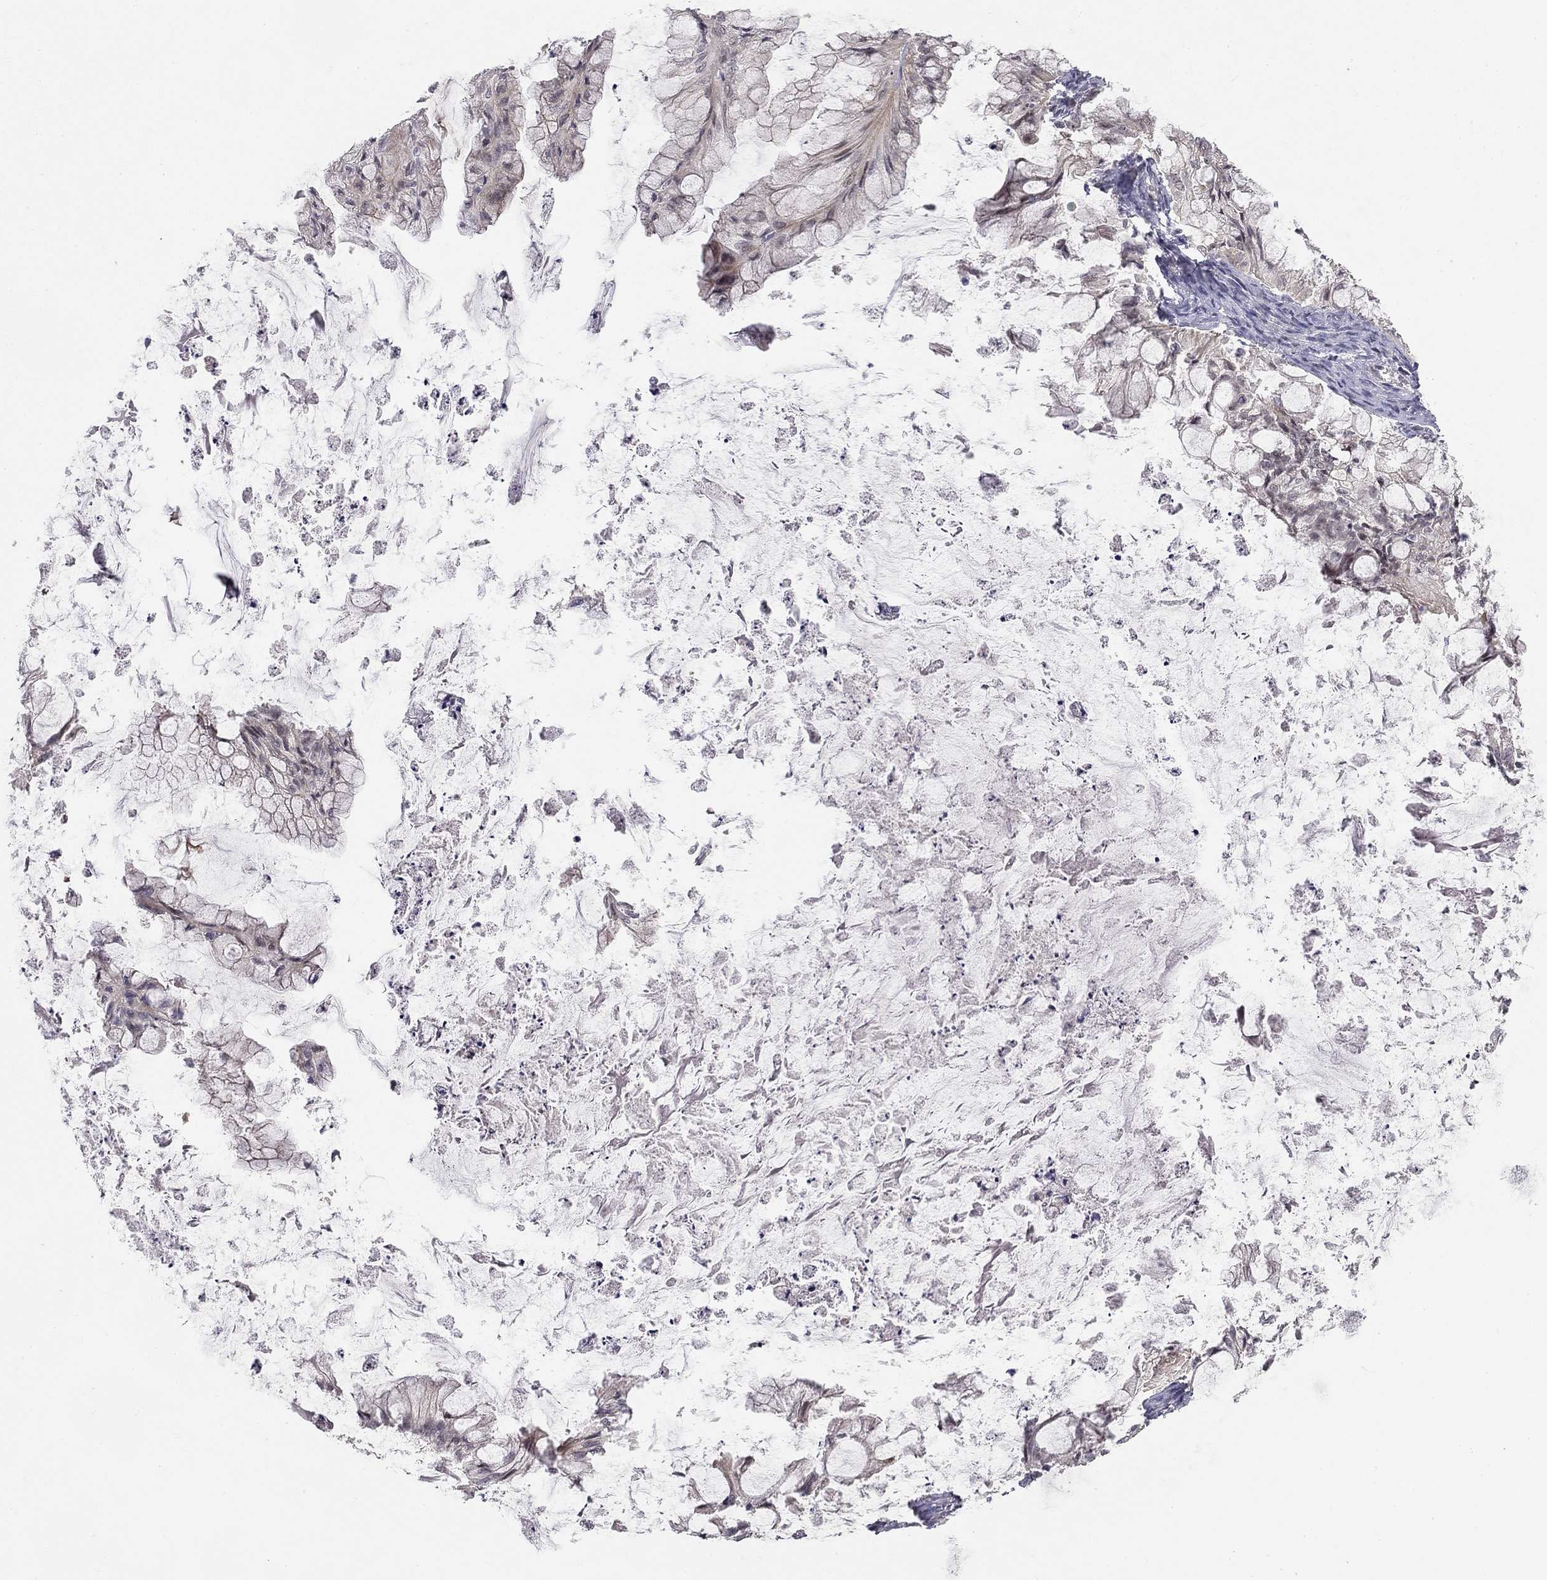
{"staining": {"intensity": "negative", "quantity": "none", "location": "none"}, "tissue": "ovarian cancer", "cell_type": "Tumor cells", "image_type": "cancer", "snomed": [{"axis": "morphology", "description": "Cystadenocarcinoma, mucinous, NOS"}, {"axis": "topography", "description": "Ovary"}], "caption": "Protein analysis of ovarian cancer (mucinous cystadenocarcinoma) reveals no significant staining in tumor cells.", "gene": "STXBP6", "patient": {"sex": "female", "age": 57}}